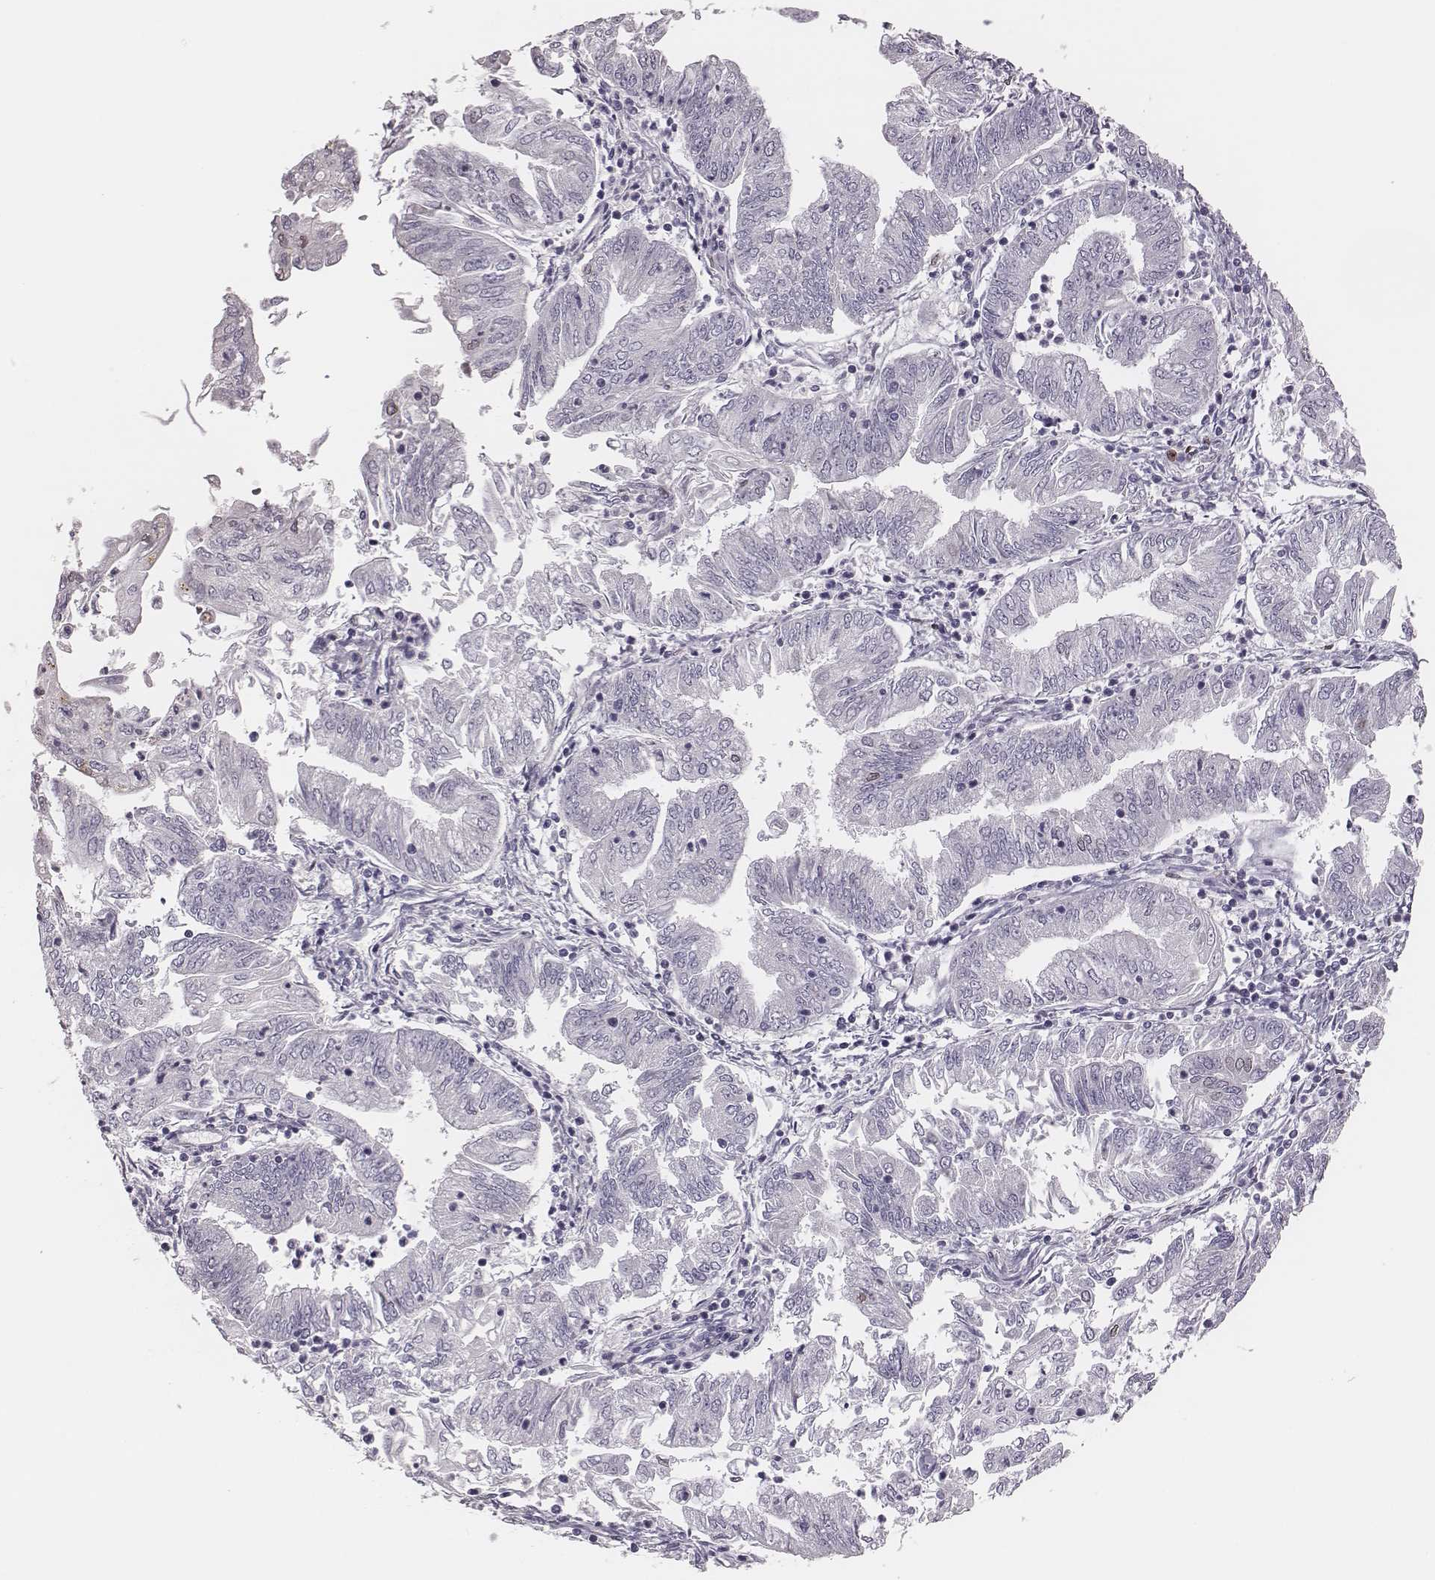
{"staining": {"intensity": "negative", "quantity": "none", "location": "none"}, "tissue": "endometrial cancer", "cell_type": "Tumor cells", "image_type": "cancer", "snomed": [{"axis": "morphology", "description": "Adenocarcinoma, NOS"}, {"axis": "topography", "description": "Endometrium"}], "caption": "Tumor cells are negative for brown protein staining in endometrial cancer.", "gene": "ADGRF4", "patient": {"sex": "female", "age": 55}}